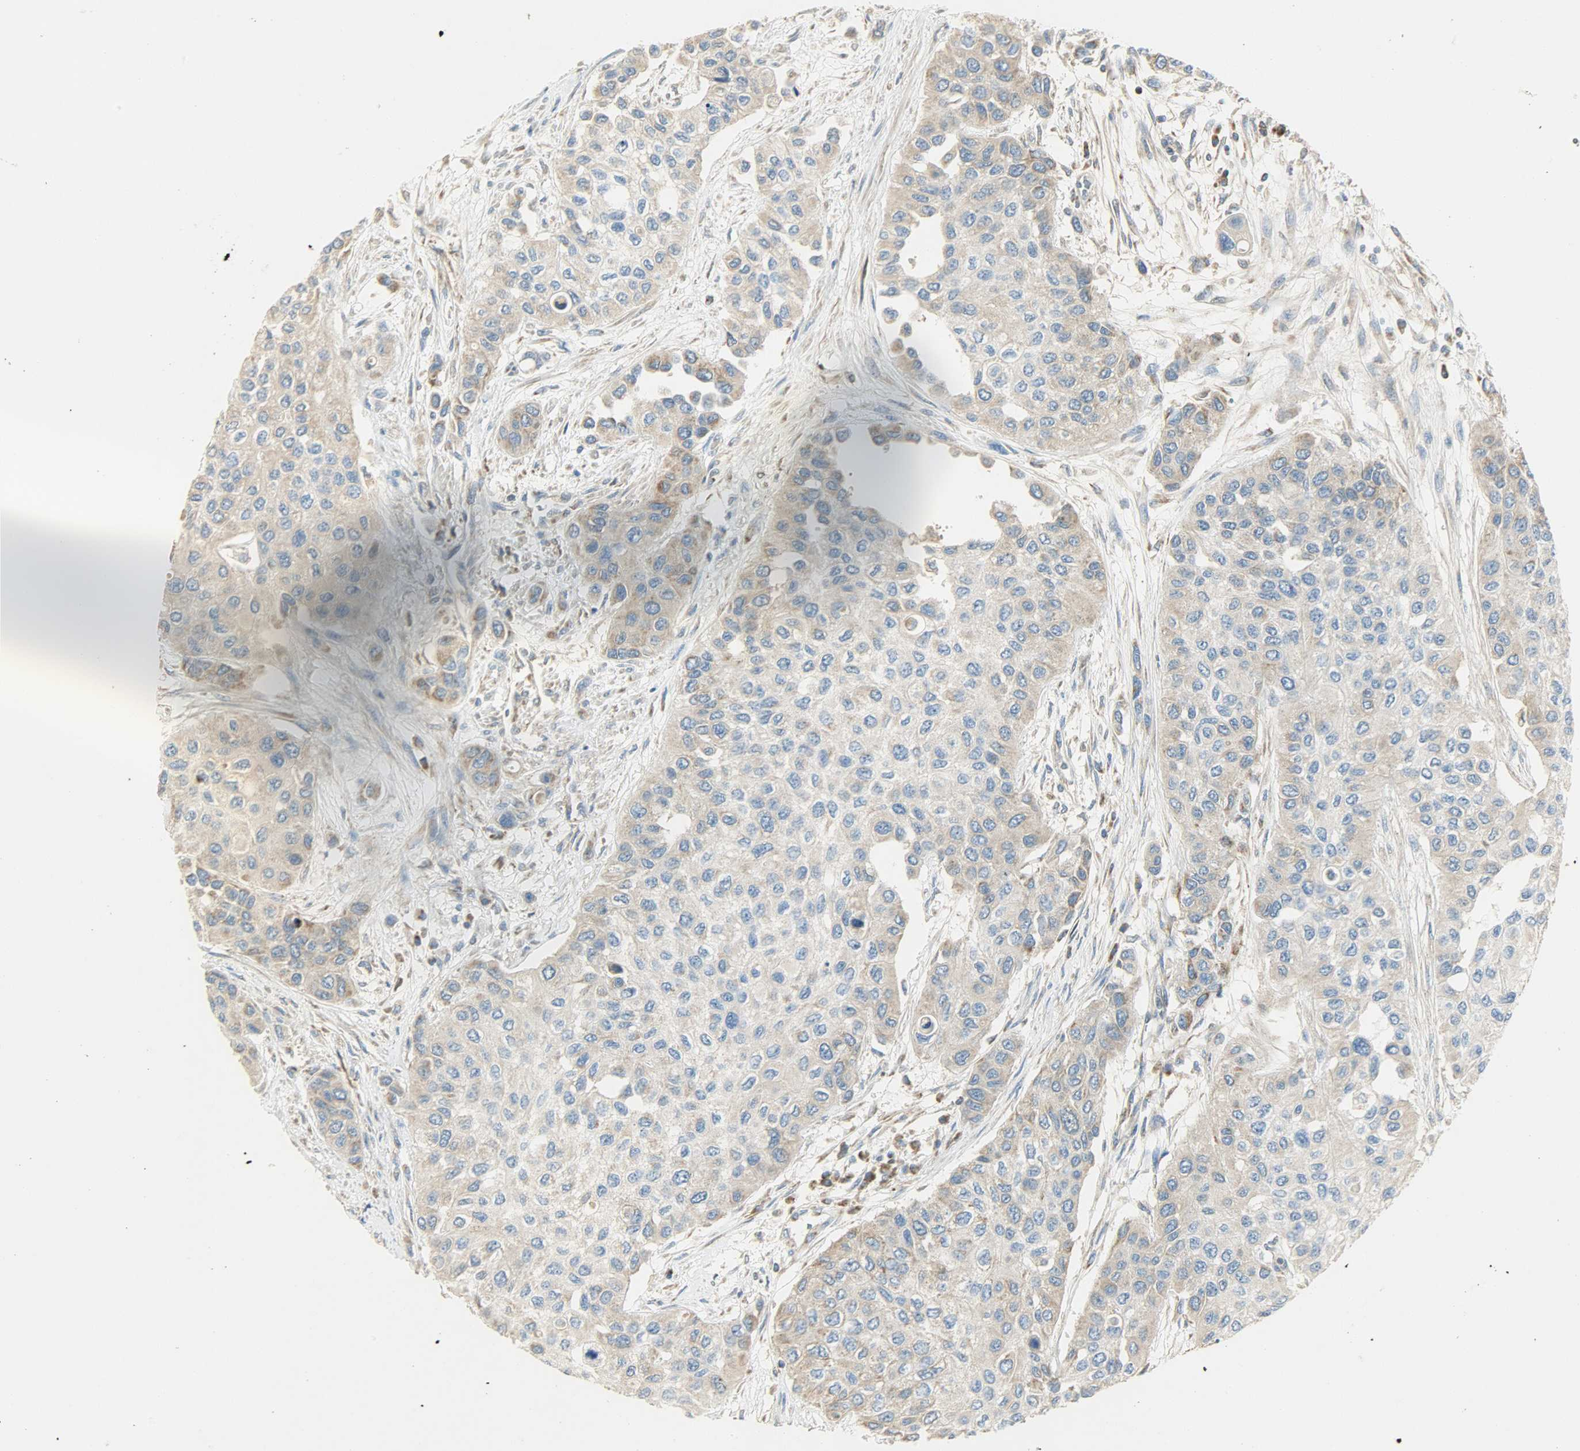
{"staining": {"intensity": "weak", "quantity": ">75%", "location": "cytoplasmic/membranous"}, "tissue": "urothelial cancer", "cell_type": "Tumor cells", "image_type": "cancer", "snomed": [{"axis": "morphology", "description": "Urothelial carcinoma, High grade"}, {"axis": "topography", "description": "Urinary bladder"}], "caption": "This histopathology image demonstrates IHC staining of high-grade urothelial carcinoma, with low weak cytoplasmic/membranous expression in approximately >75% of tumor cells.", "gene": "NNT", "patient": {"sex": "female", "age": 56}}